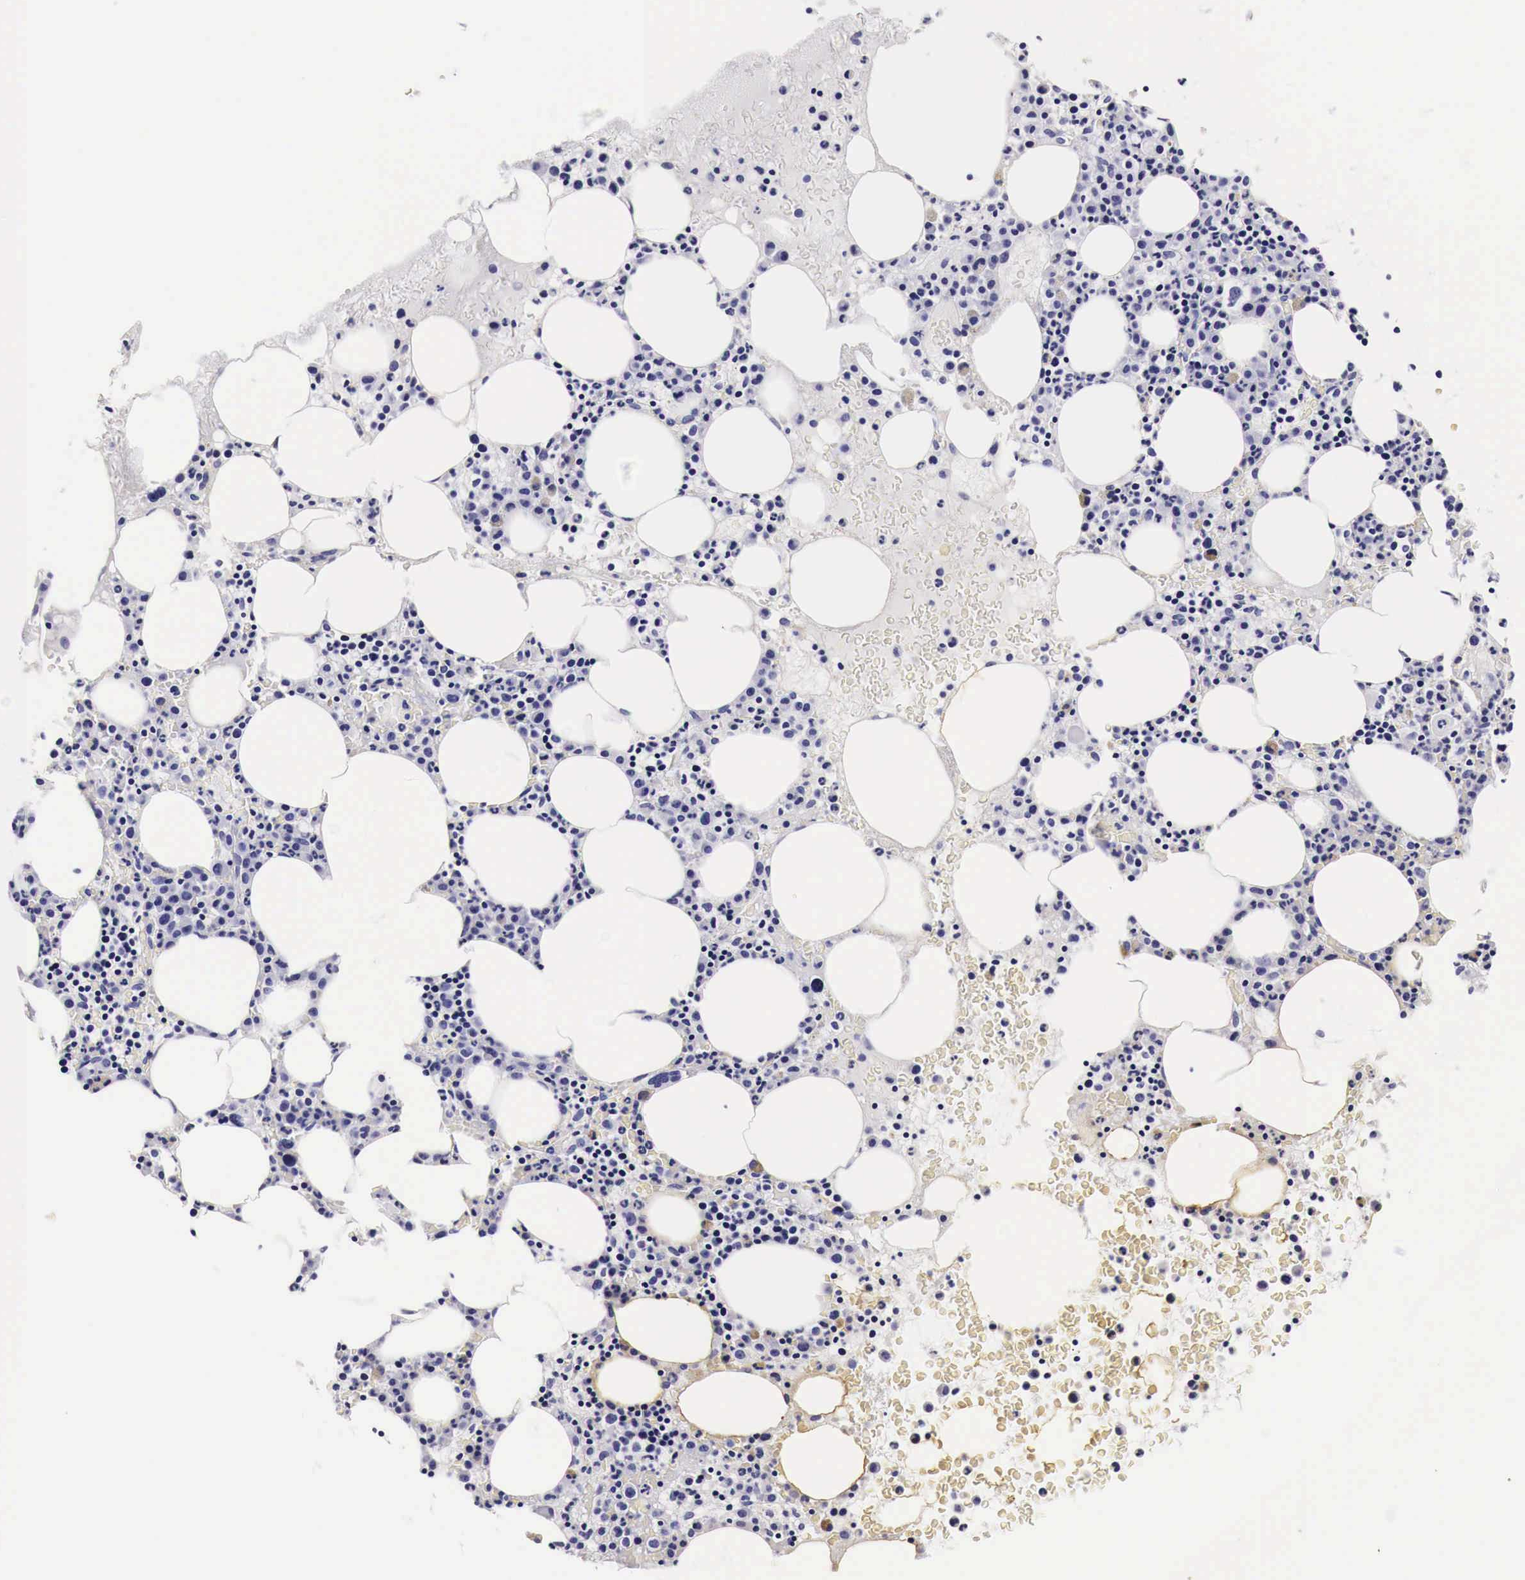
{"staining": {"intensity": "moderate", "quantity": "<25%", "location": "cytoplasmic/membranous"}, "tissue": "bone marrow", "cell_type": "Hematopoietic cells", "image_type": "normal", "snomed": [{"axis": "morphology", "description": "Normal tissue, NOS"}, {"axis": "topography", "description": "Bone marrow"}], "caption": "A histopathology image of bone marrow stained for a protein shows moderate cytoplasmic/membranous brown staining in hematopoietic cells.", "gene": "EGFR", "patient": {"sex": "female", "age": 88}}